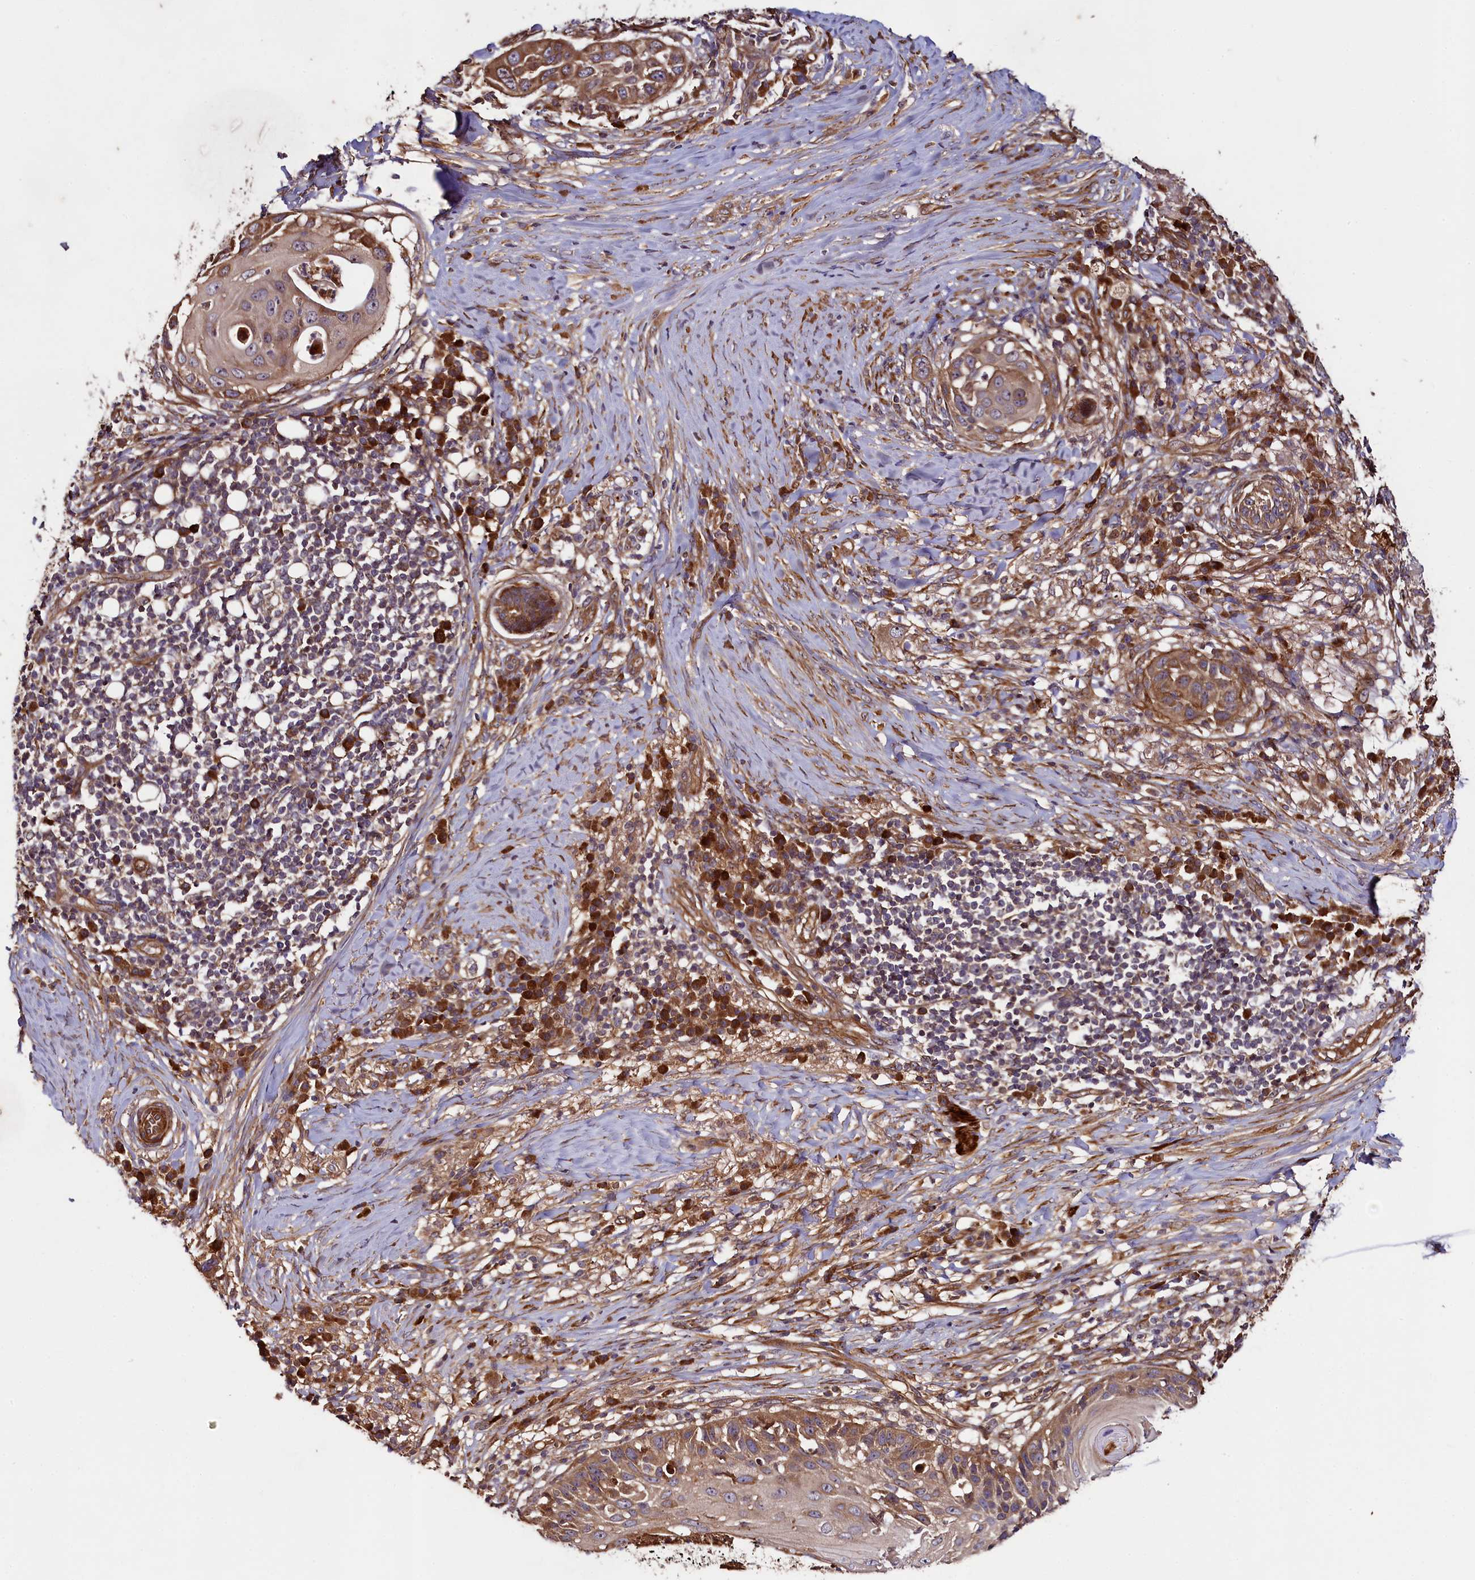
{"staining": {"intensity": "moderate", "quantity": ">75%", "location": "cytoplasmic/membranous"}, "tissue": "skin cancer", "cell_type": "Tumor cells", "image_type": "cancer", "snomed": [{"axis": "morphology", "description": "Squamous cell carcinoma, NOS"}, {"axis": "topography", "description": "Skin"}], "caption": "Brown immunohistochemical staining in human skin cancer reveals moderate cytoplasmic/membranous expression in approximately >75% of tumor cells.", "gene": "CCDC102A", "patient": {"sex": "female", "age": 44}}